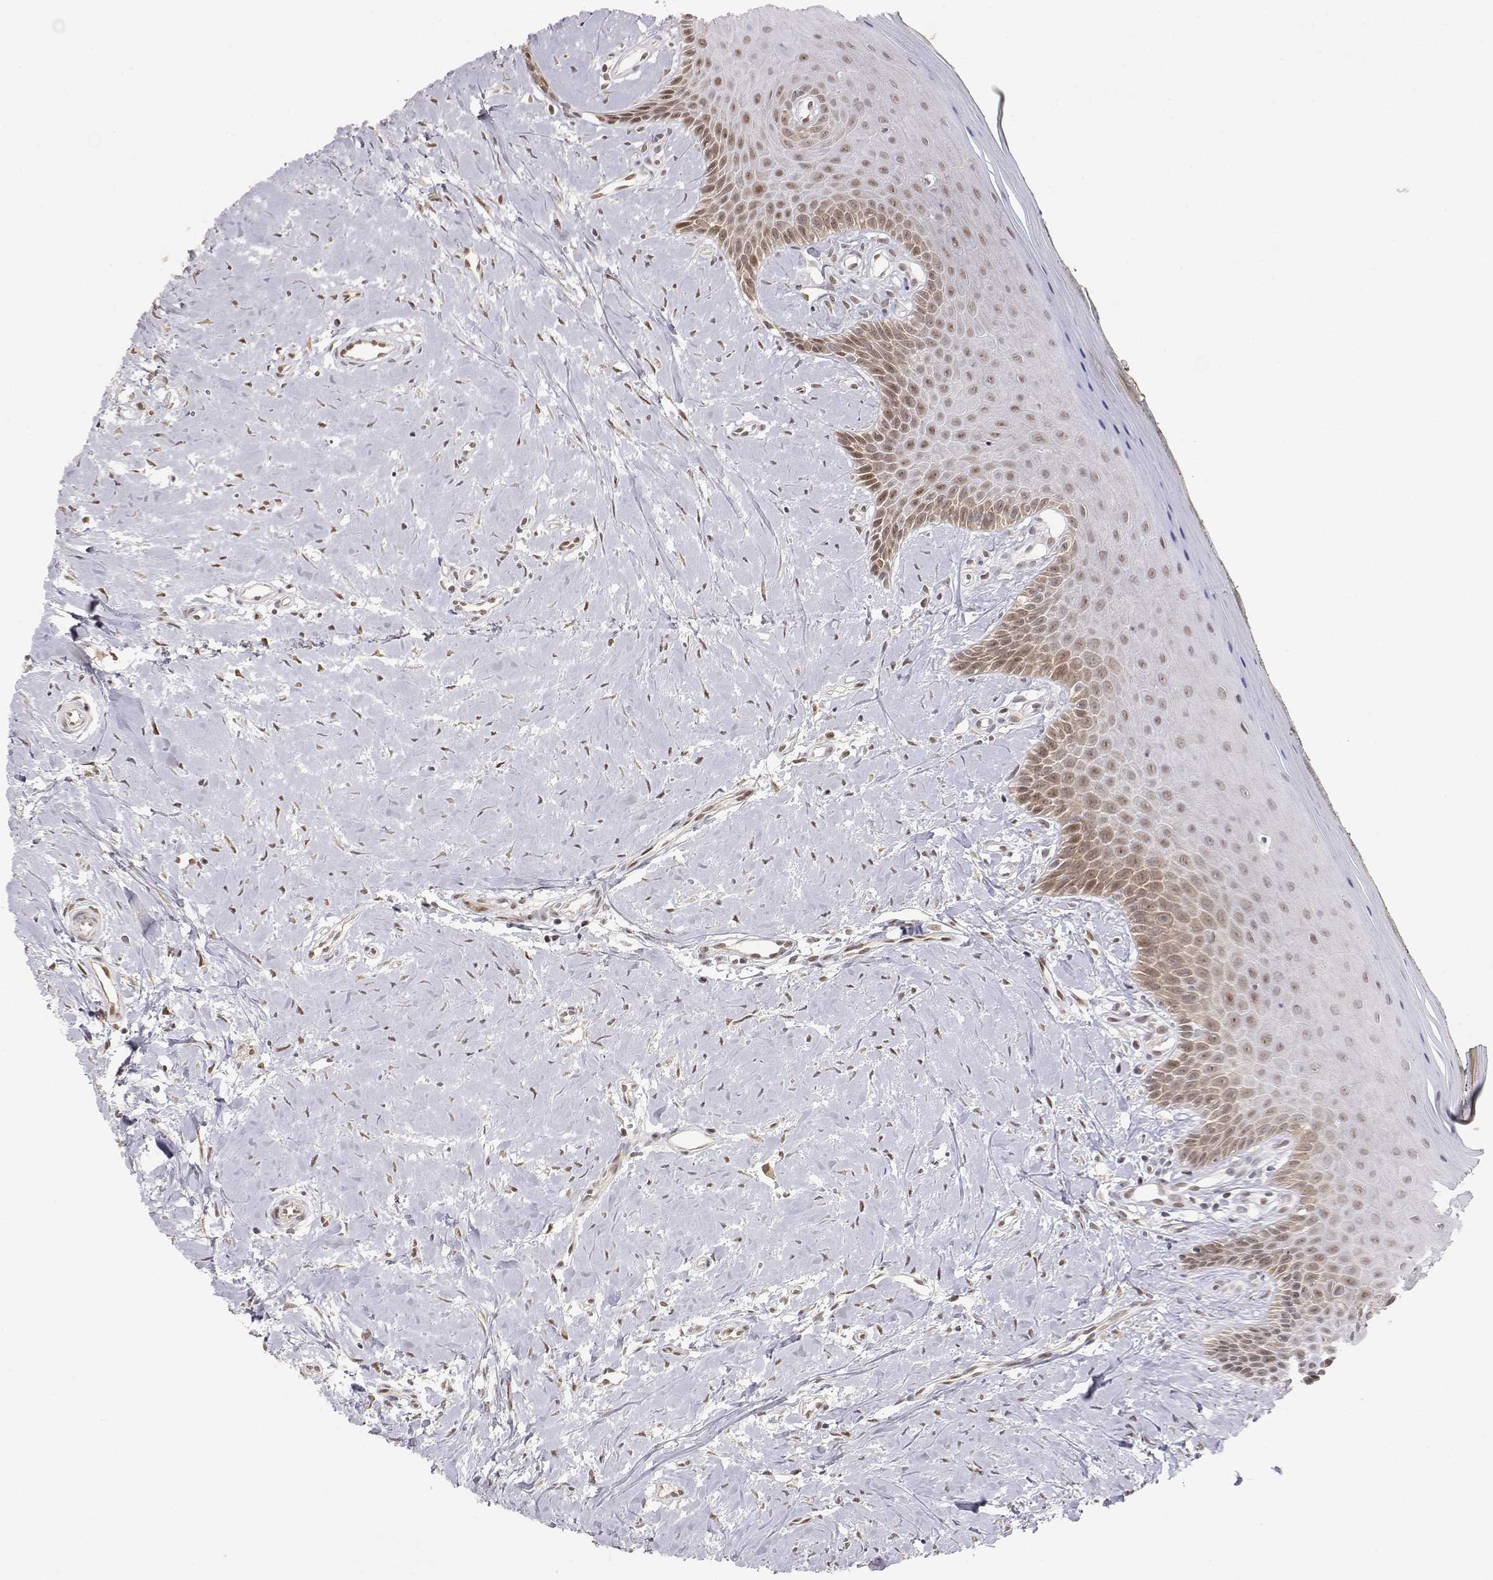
{"staining": {"intensity": "moderate", "quantity": "25%-75%", "location": "cytoplasmic/membranous"}, "tissue": "oral mucosa", "cell_type": "Squamous epithelial cells", "image_type": "normal", "snomed": [{"axis": "morphology", "description": "Normal tissue, NOS"}, {"axis": "topography", "description": "Oral tissue"}], "caption": "Oral mucosa stained with DAB IHC displays medium levels of moderate cytoplasmic/membranous staining in about 25%-75% of squamous epithelial cells.", "gene": "BRCA1", "patient": {"sex": "female", "age": 43}}